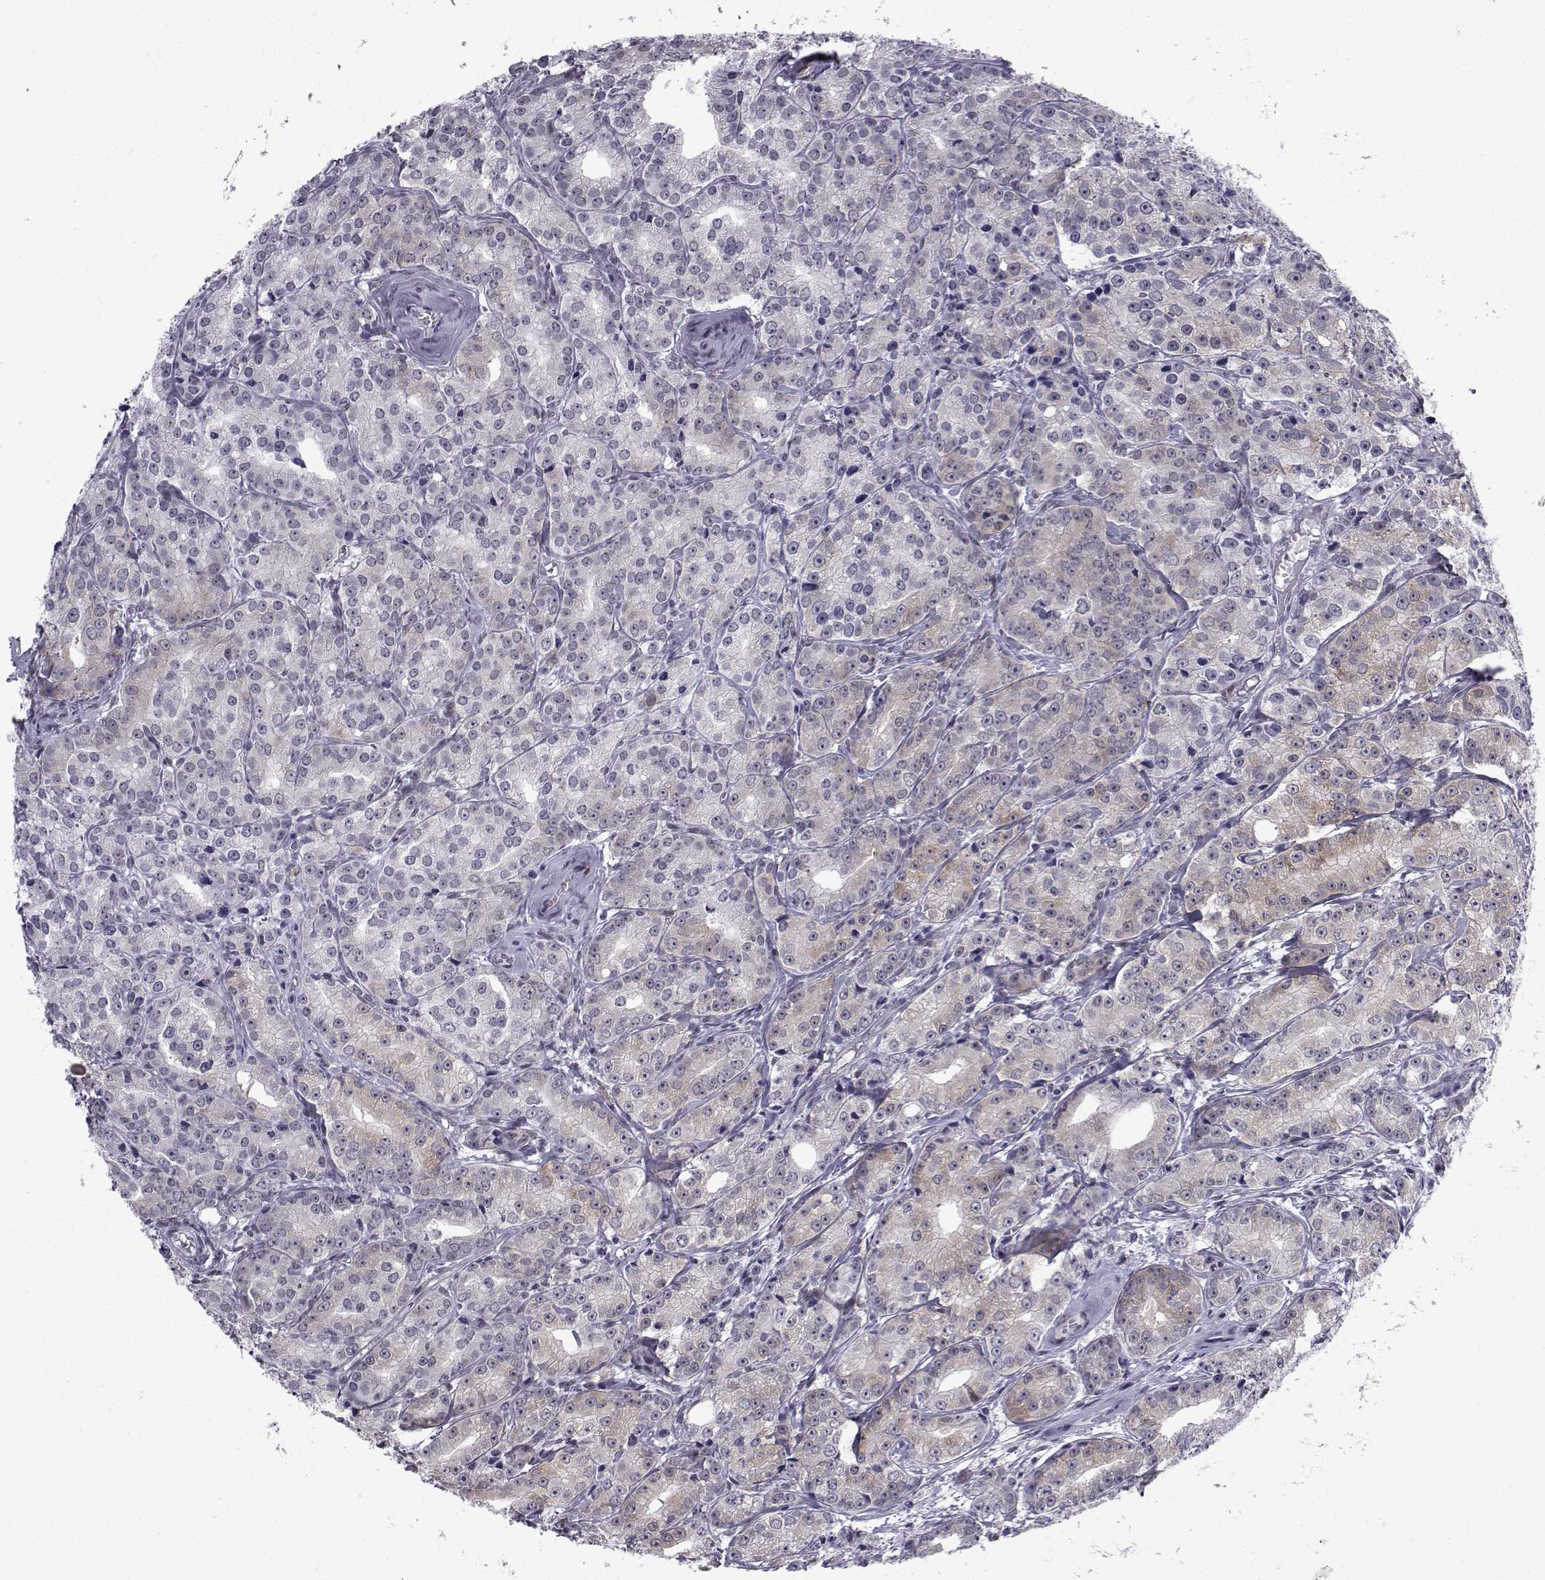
{"staining": {"intensity": "moderate", "quantity": "<25%", "location": "cytoplasmic/membranous"}, "tissue": "prostate cancer", "cell_type": "Tumor cells", "image_type": "cancer", "snomed": [{"axis": "morphology", "description": "Adenocarcinoma, Medium grade"}, {"axis": "topography", "description": "Prostate"}], "caption": "A photomicrograph showing moderate cytoplasmic/membranous expression in about <25% of tumor cells in prostate cancer, as visualized by brown immunohistochemical staining.", "gene": "RBM24", "patient": {"sex": "male", "age": 74}}